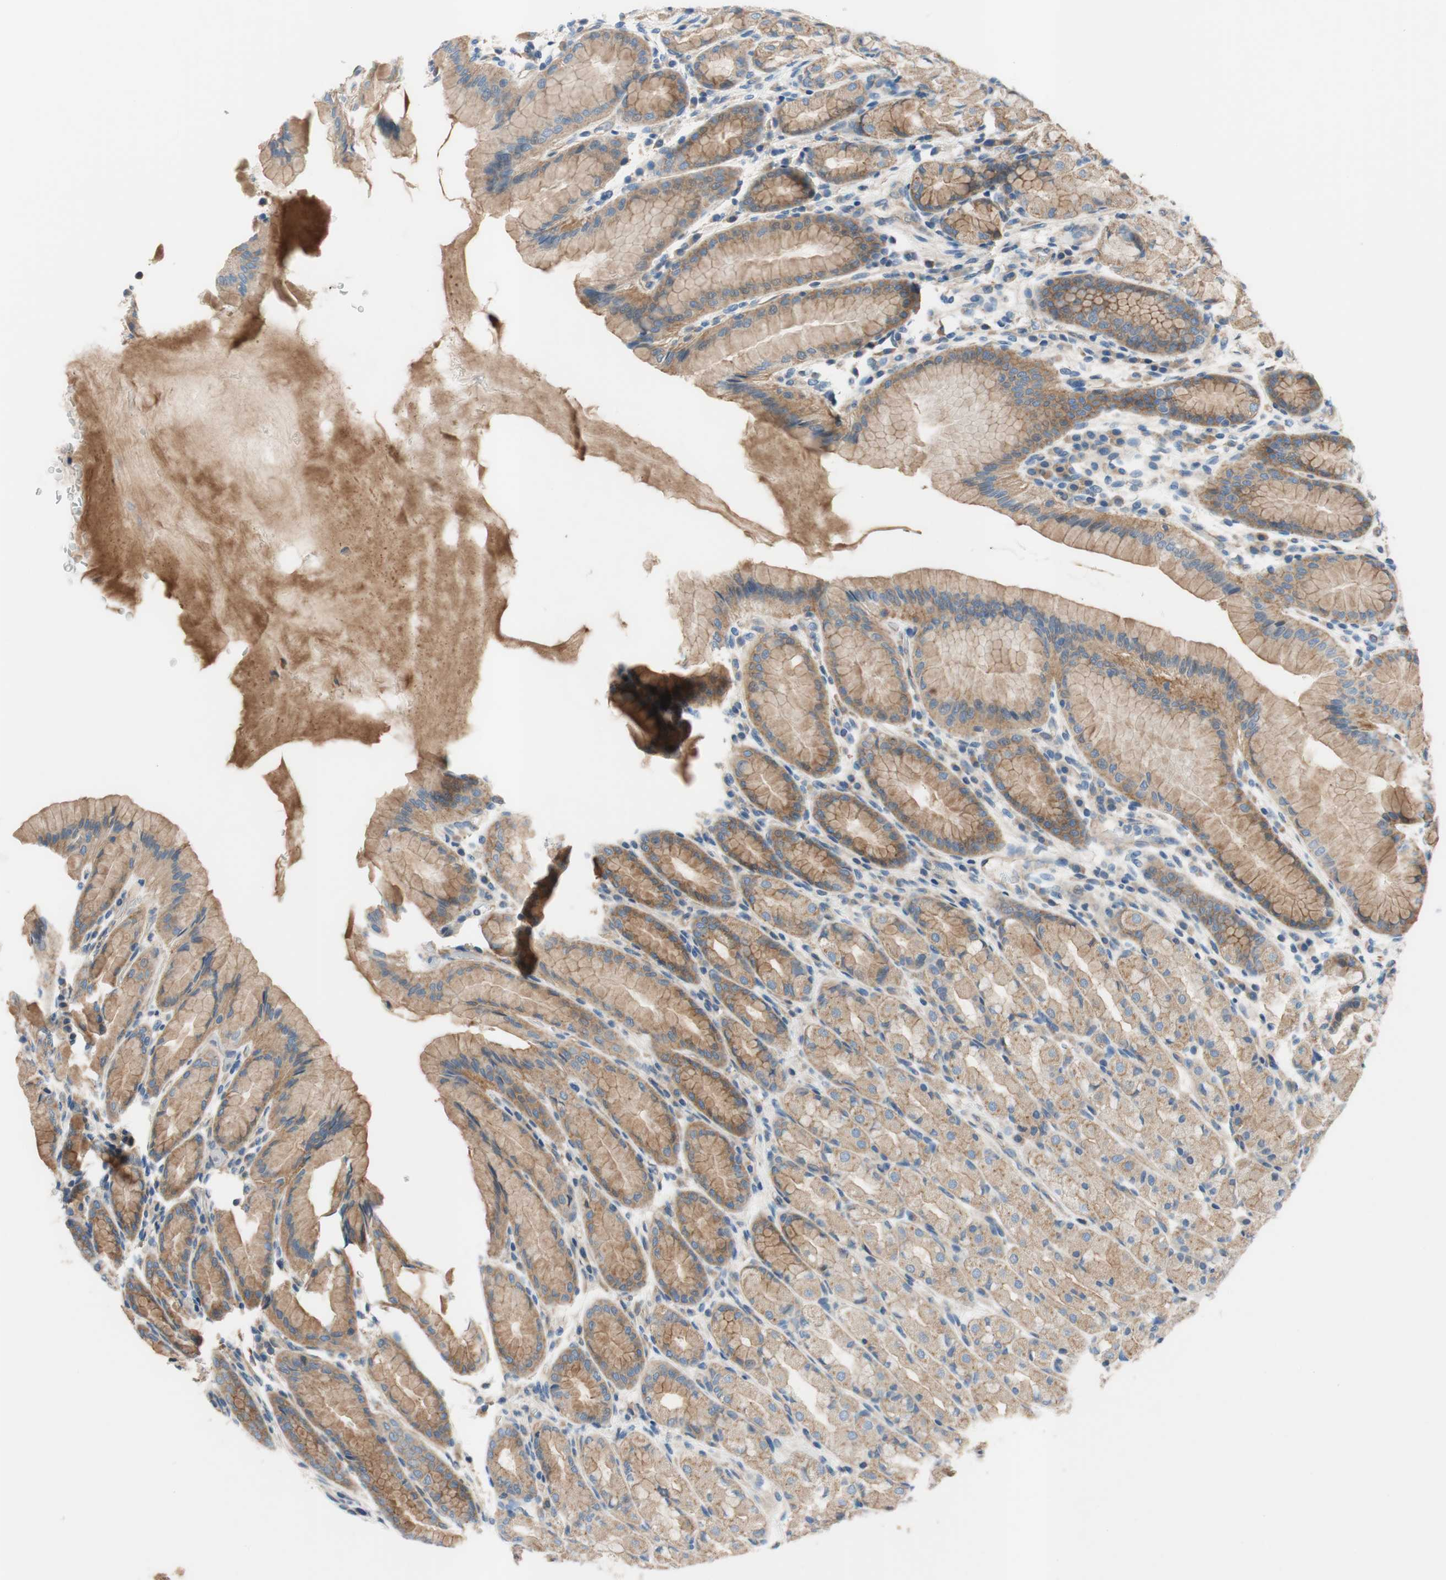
{"staining": {"intensity": "moderate", "quantity": ">75%", "location": "cytoplasmic/membranous"}, "tissue": "stomach", "cell_type": "Glandular cells", "image_type": "normal", "snomed": [{"axis": "morphology", "description": "Normal tissue, NOS"}, {"axis": "topography", "description": "Stomach, upper"}], "caption": "Moderate cytoplasmic/membranous positivity for a protein is appreciated in about >75% of glandular cells of unremarkable stomach using IHC.", "gene": "CALML3", "patient": {"sex": "male", "age": 68}}